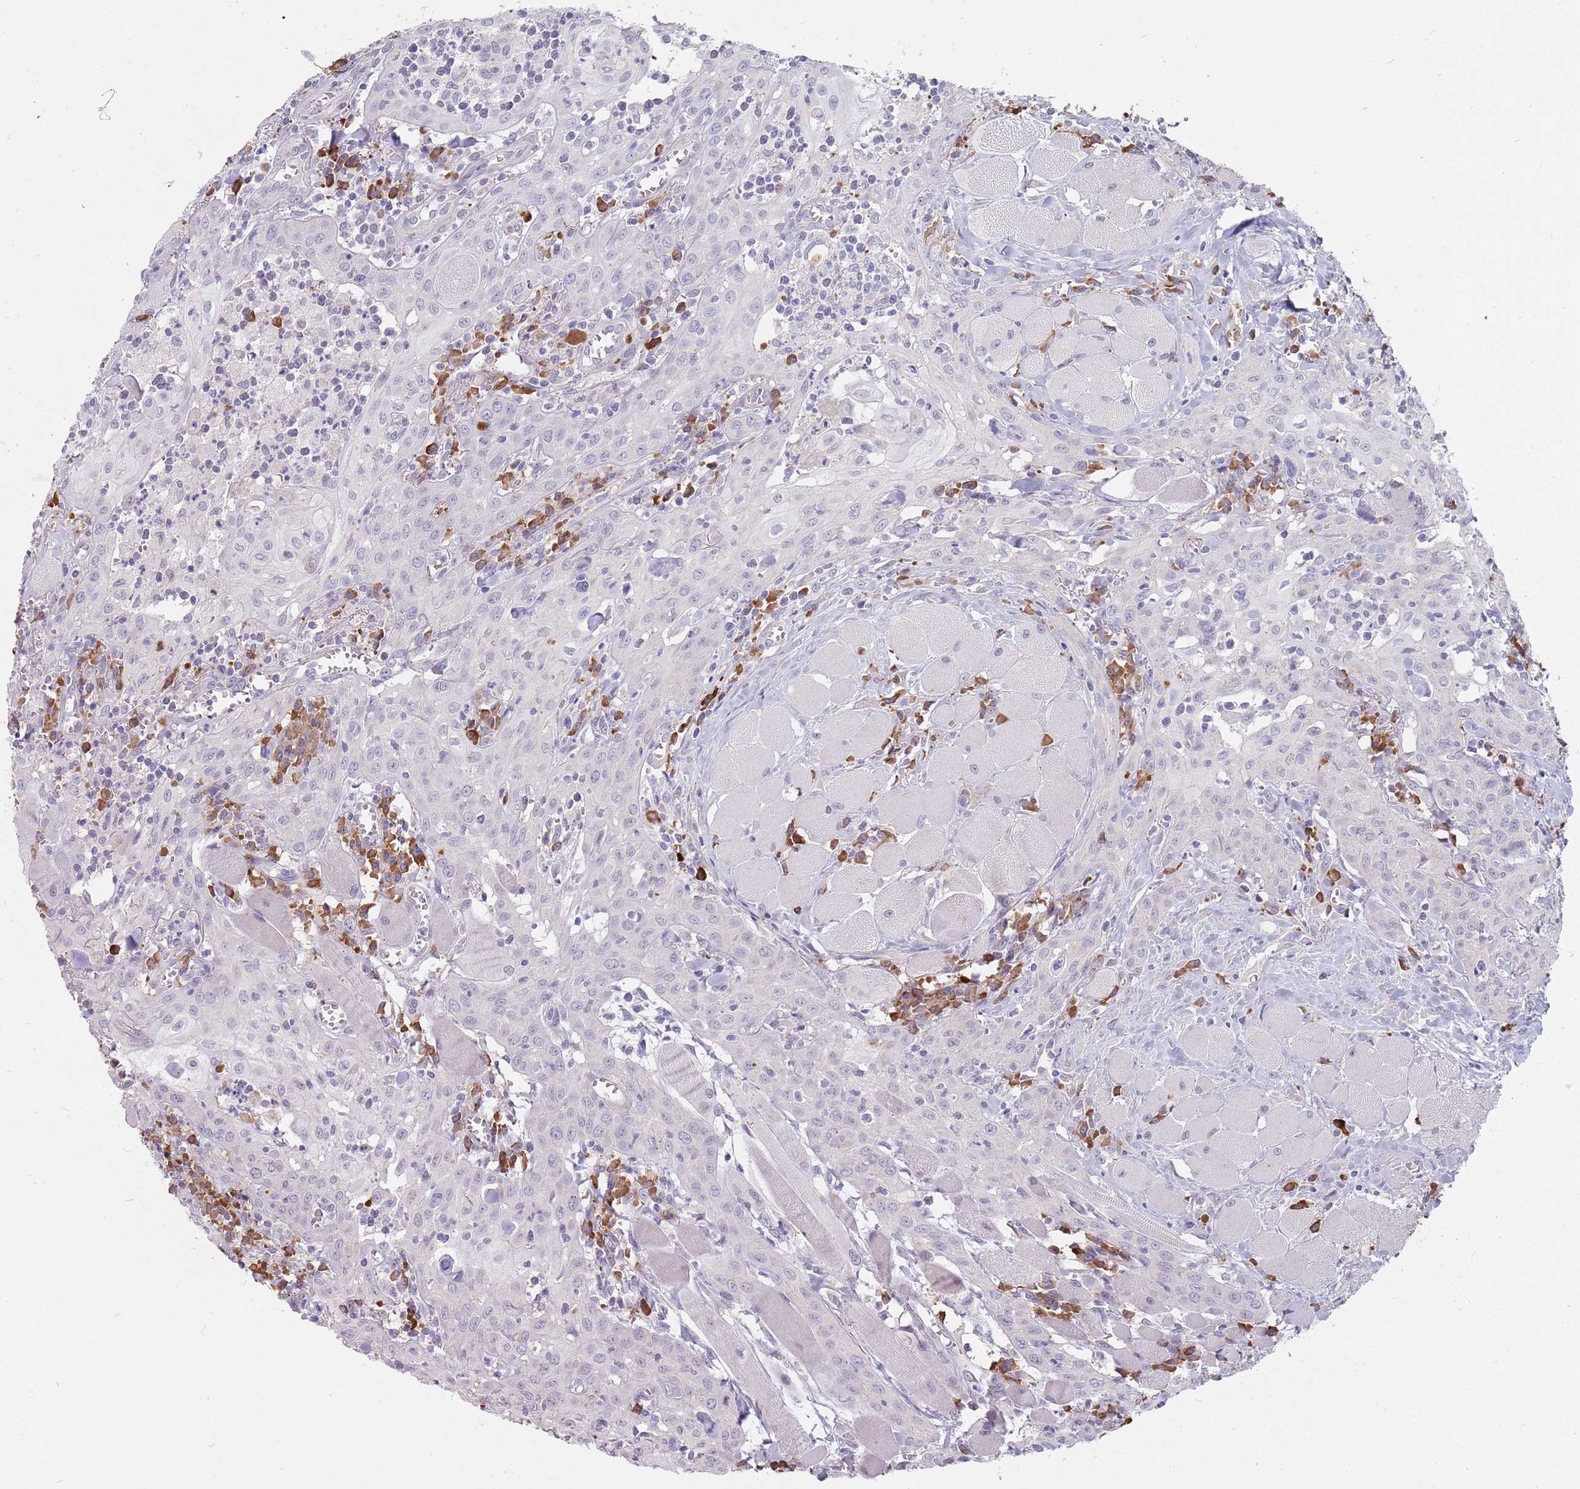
{"staining": {"intensity": "negative", "quantity": "none", "location": "none"}, "tissue": "head and neck cancer", "cell_type": "Tumor cells", "image_type": "cancer", "snomed": [{"axis": "morphology", "description": "Squamous cell carcinoma, NOS"}, {"axis": "topography", "description": "Oral tissue"}, {"axis": "topography", "description": "Head-Neck"}], "caption": "This histopathology image is of head and neck squamous cell carcinoma stained with IHC to label a protein in brown with the nuclei are counter-stained blue. There is no expression in tumor cells. Brightfield microscopy of immunohistochemistry stained with DAB (brown) and hematoxylin (blue), captured at high magnification.", "gene": "DXO", "patient": {"sex": "female", "age": 70}}